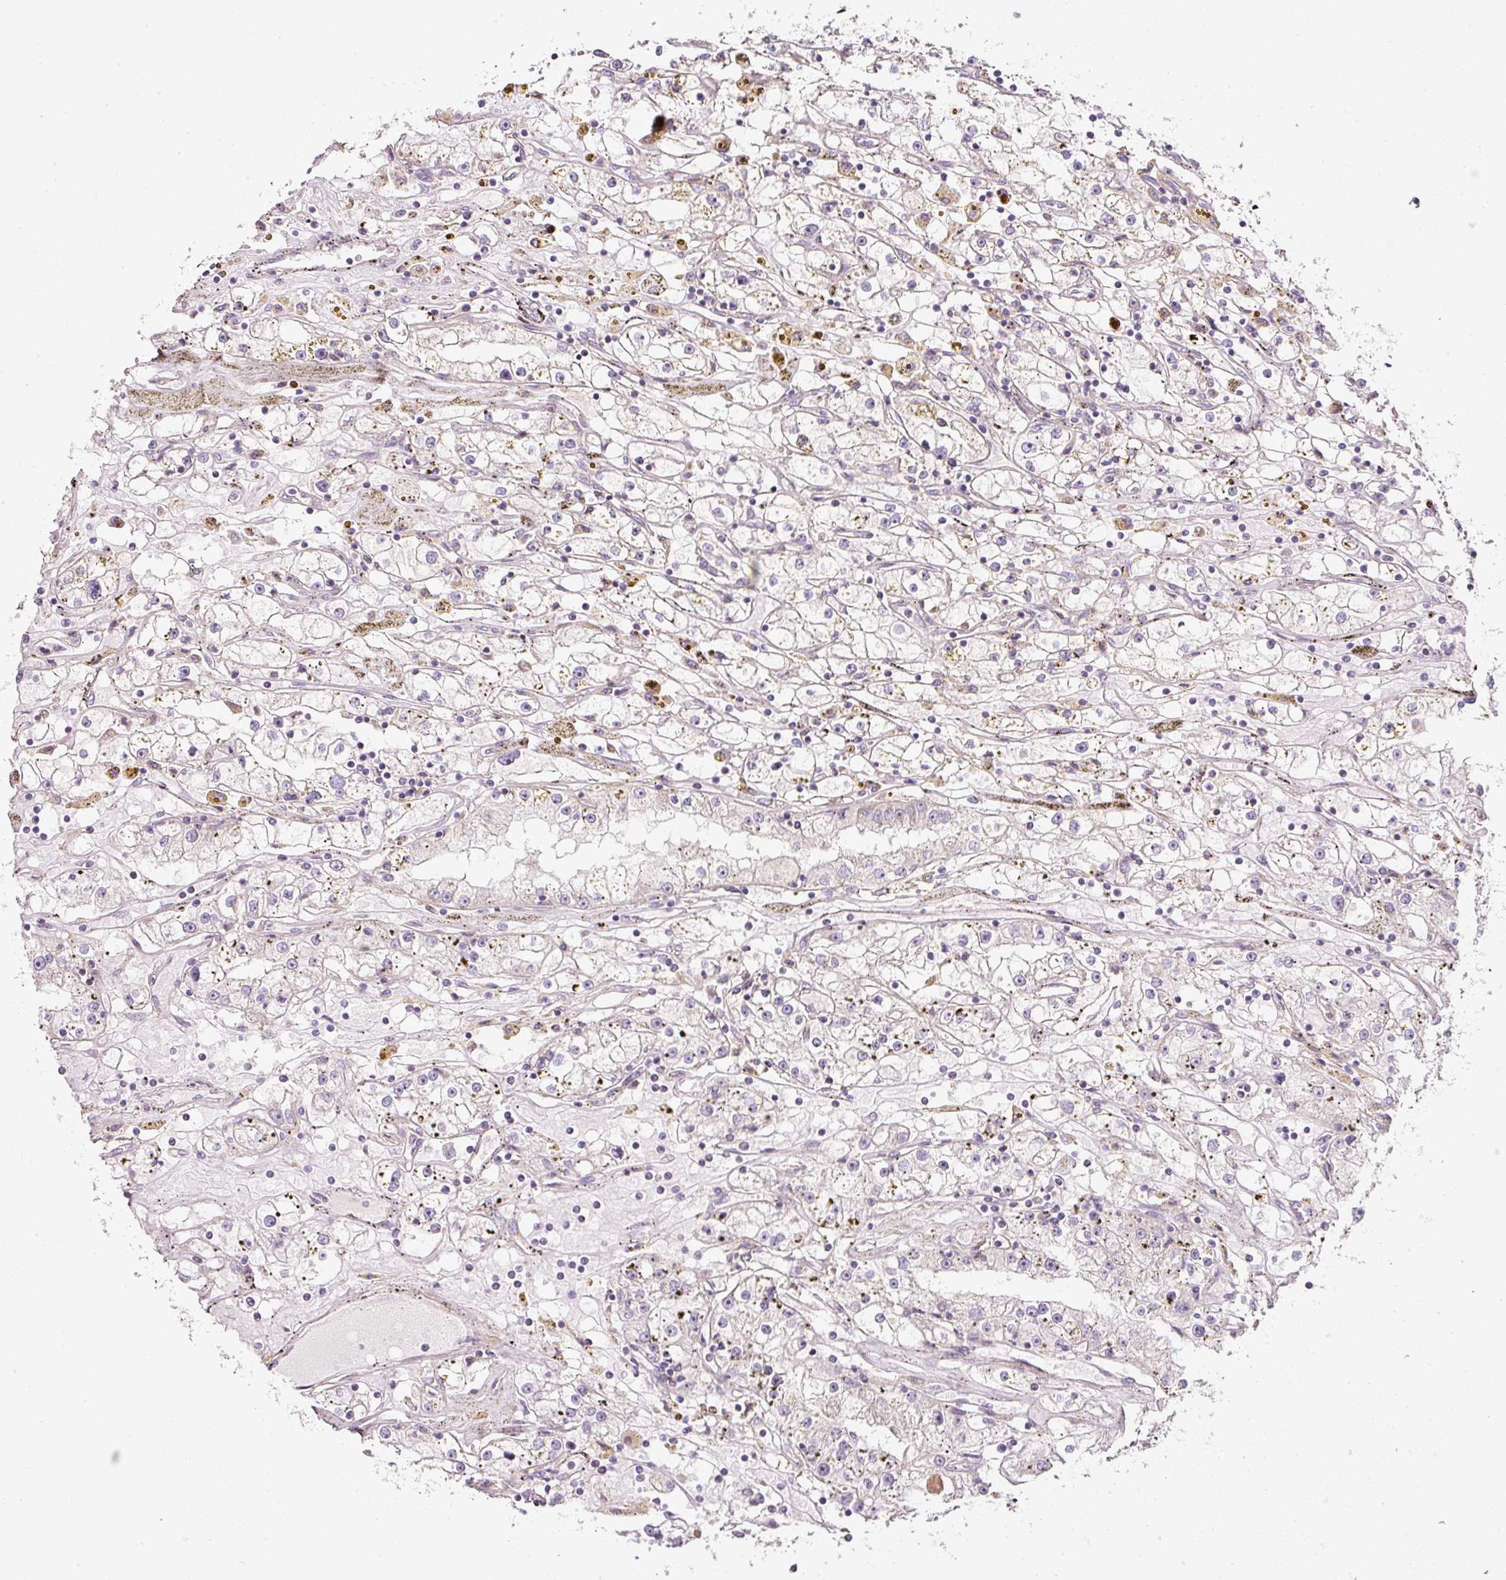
{"staining": {"intensity": "negative", "quantity": "none", "location": "none"}, "tissue": "renal cancer", "cell_type": "Tumor cells", "image_type": "cancer", "snomed": [{"axis": "morphology", "description": "Adenocarcinoma, NOS"}, {"axis": "topography", "description": "Kidney"}], "caption": "Tumor cells are negative for brown protein staining in renal cancer (adenocarcinoma).", "gene": "NDUFA1", "patient": {"sex": "male", "age": 56}}